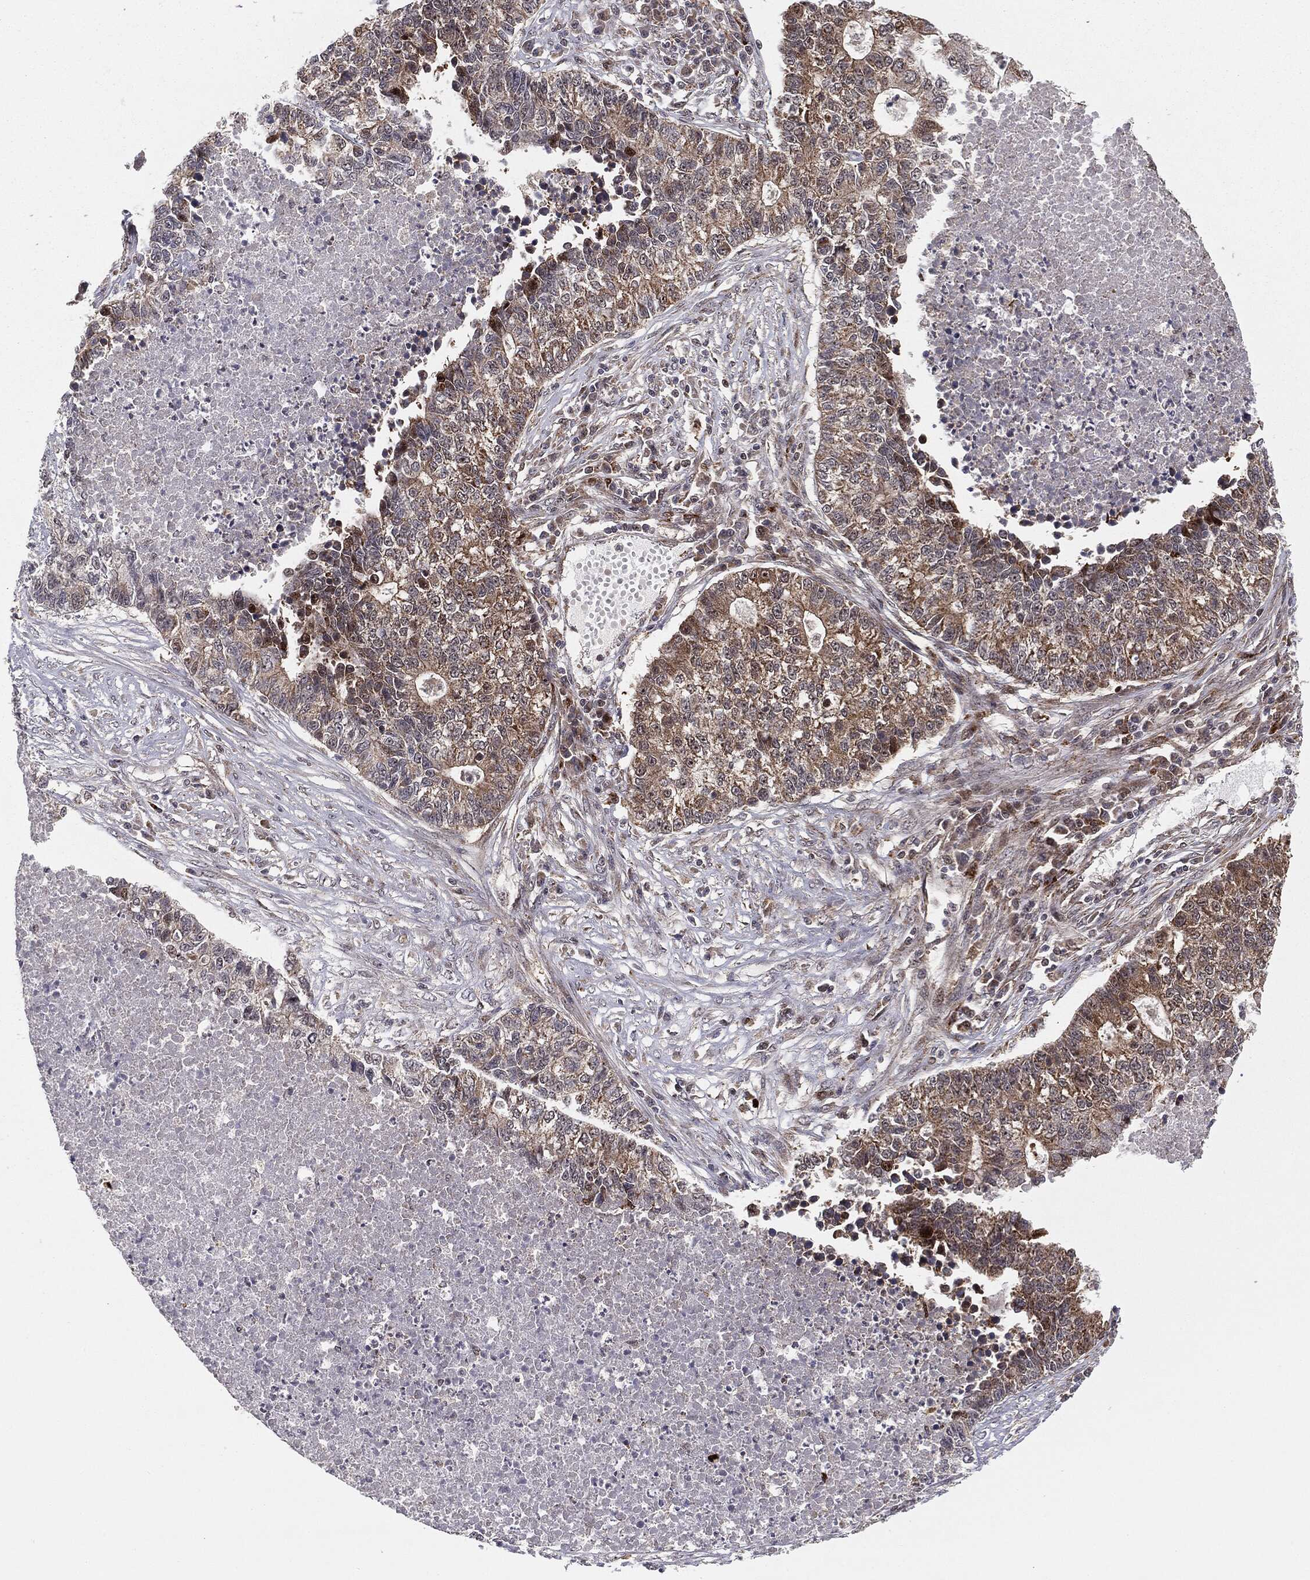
{"staining": {"intensity": "weak", "quantity": "25%-75%", "location": "cytoplasmic/membranous"}, "tissue": "lung cancer", "cell_type": "Tumor cells", "image_type": "cancer", "snomed": [{"axis": "morphology", "description": "Adenocarcinoma, NOS"}, {"axis": "topography", "description": "Lung"}], "caption": "Immunohistochemistry (DAB (3,3'-diaminobenzidine)) staining of adenocarcinoma (lung) reveals weak cytoplasmic/membranous protein staining in about 25%-75% of tumor cells.", "gene": "PTEN", "patient": {"sex": "male", "age": 57}}